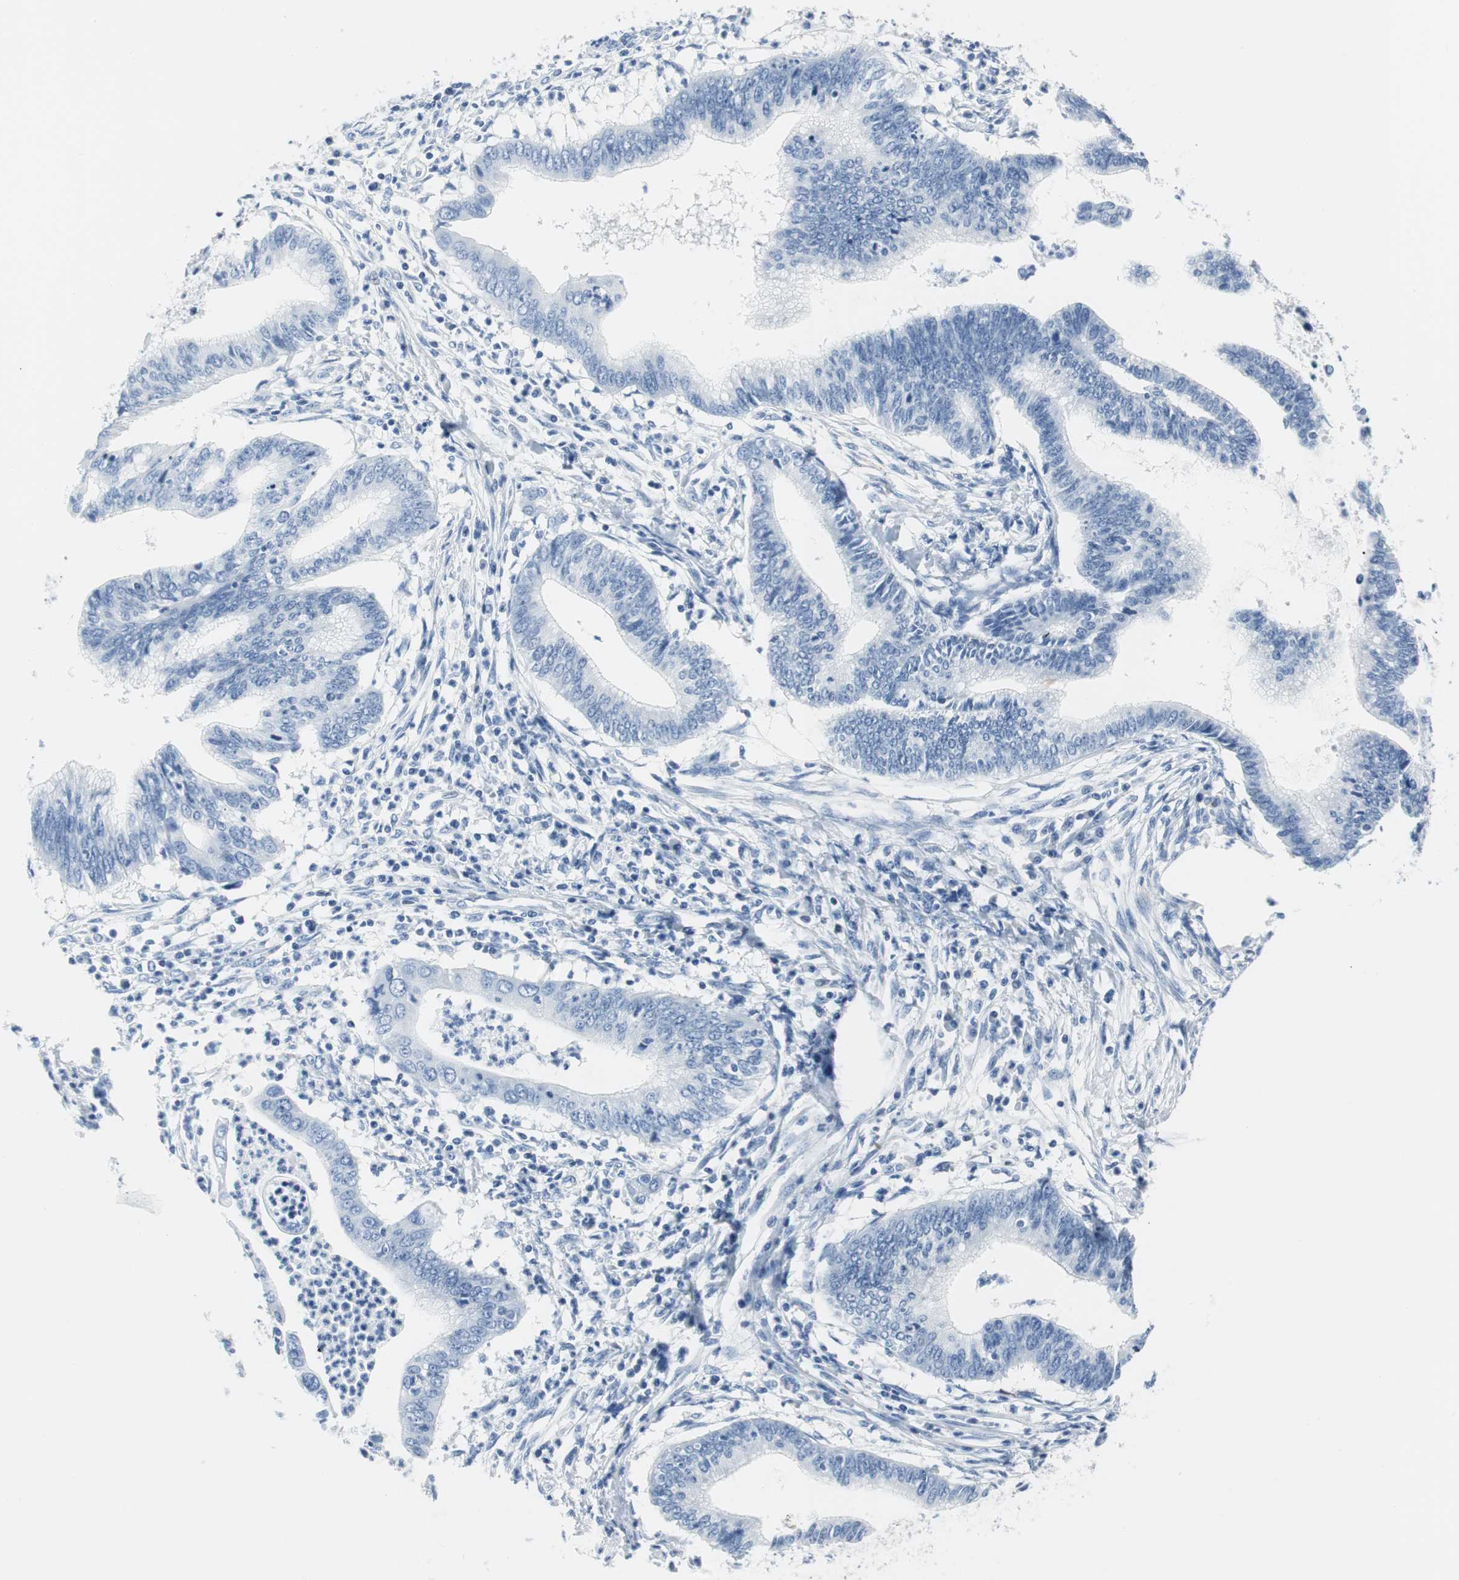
{"staining": {"intensity": "negative", "quantity": "none", "location": "none"}, "tissue": "cervical cancer", "cell_type": "Tumor cells", "image_type": "cancer", "snomed": [{"axis": "morphology", "description": "Adenocarcinoma, NOS"}, {"axis": "topography", "description": "Cervix"}], "caption": "Cervical cancer was stained to show a protein in brown. There is no significant staining in tumor cells. (Stains: DAB immunohistochemistry (IHC) with hematoxylin counter stain, Microscopy: brightfield microscopy at high magnification).", "gene": "GAP43", "patient": {"sex": "female", "age": 36}}